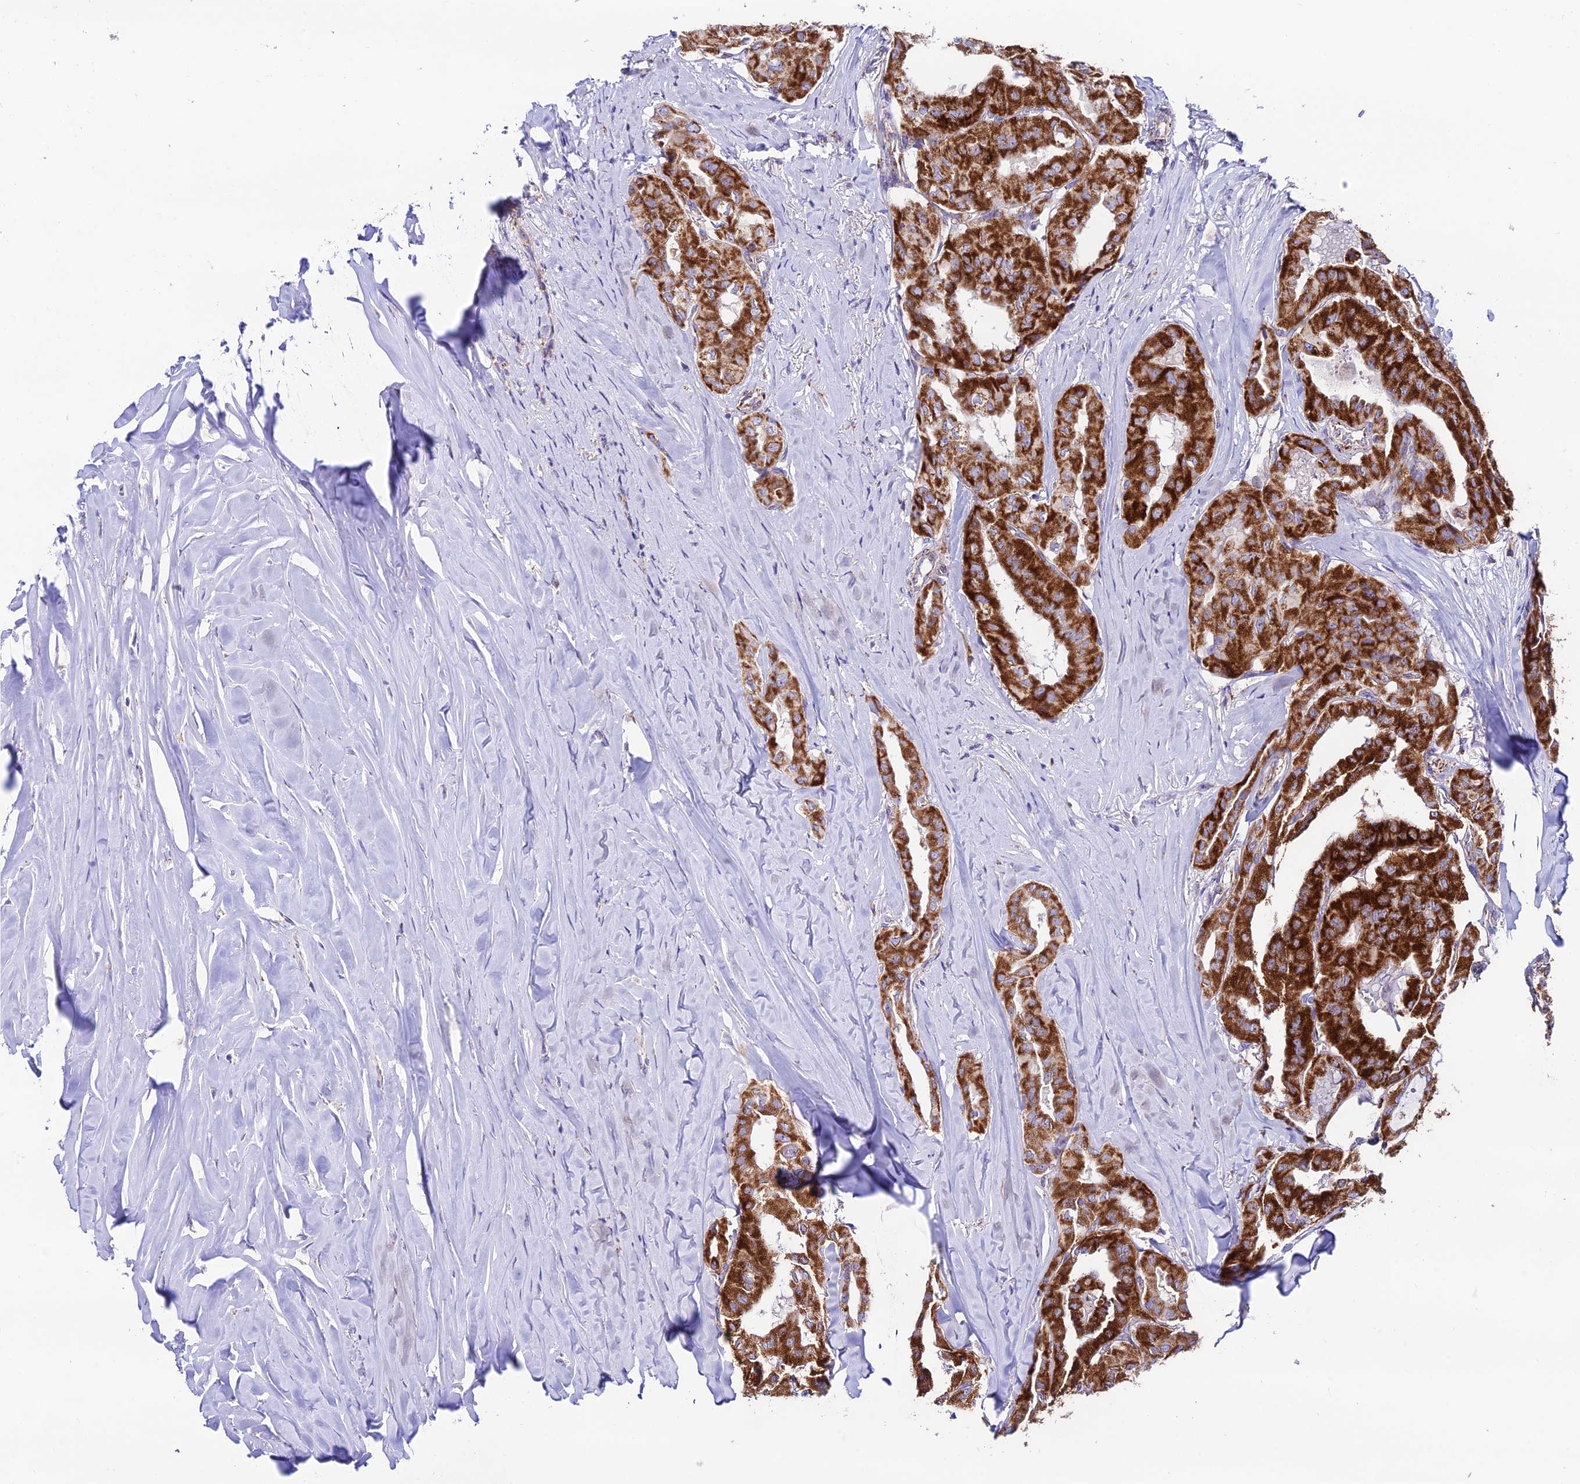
{"staining": {"intensity": "strong", "quantity": ">75%", "location": "cytoplasmic/membranous"}, "tissue": "thyroid cancer", "cell_type": "Tumor cells", "image_type": "cancer", "snomed": [{"axis": "morphology", "description": "Papillary adenocarcinoma, NOS"}, {"axis": "topography", "description": "Thyroid gland"}], "caption": "An image of human thyroid cancer (papillary adenocarcinoma) stained for a protein displays strong cytoplasmic/membranous brown staining in tumor cells. Using DAB (brown) and hematoxylin (blue) stains, captured at high magnification using brightfield microscopy.", "gene": "HSDL2", "patient": {"sex": "female", "age": 59}}